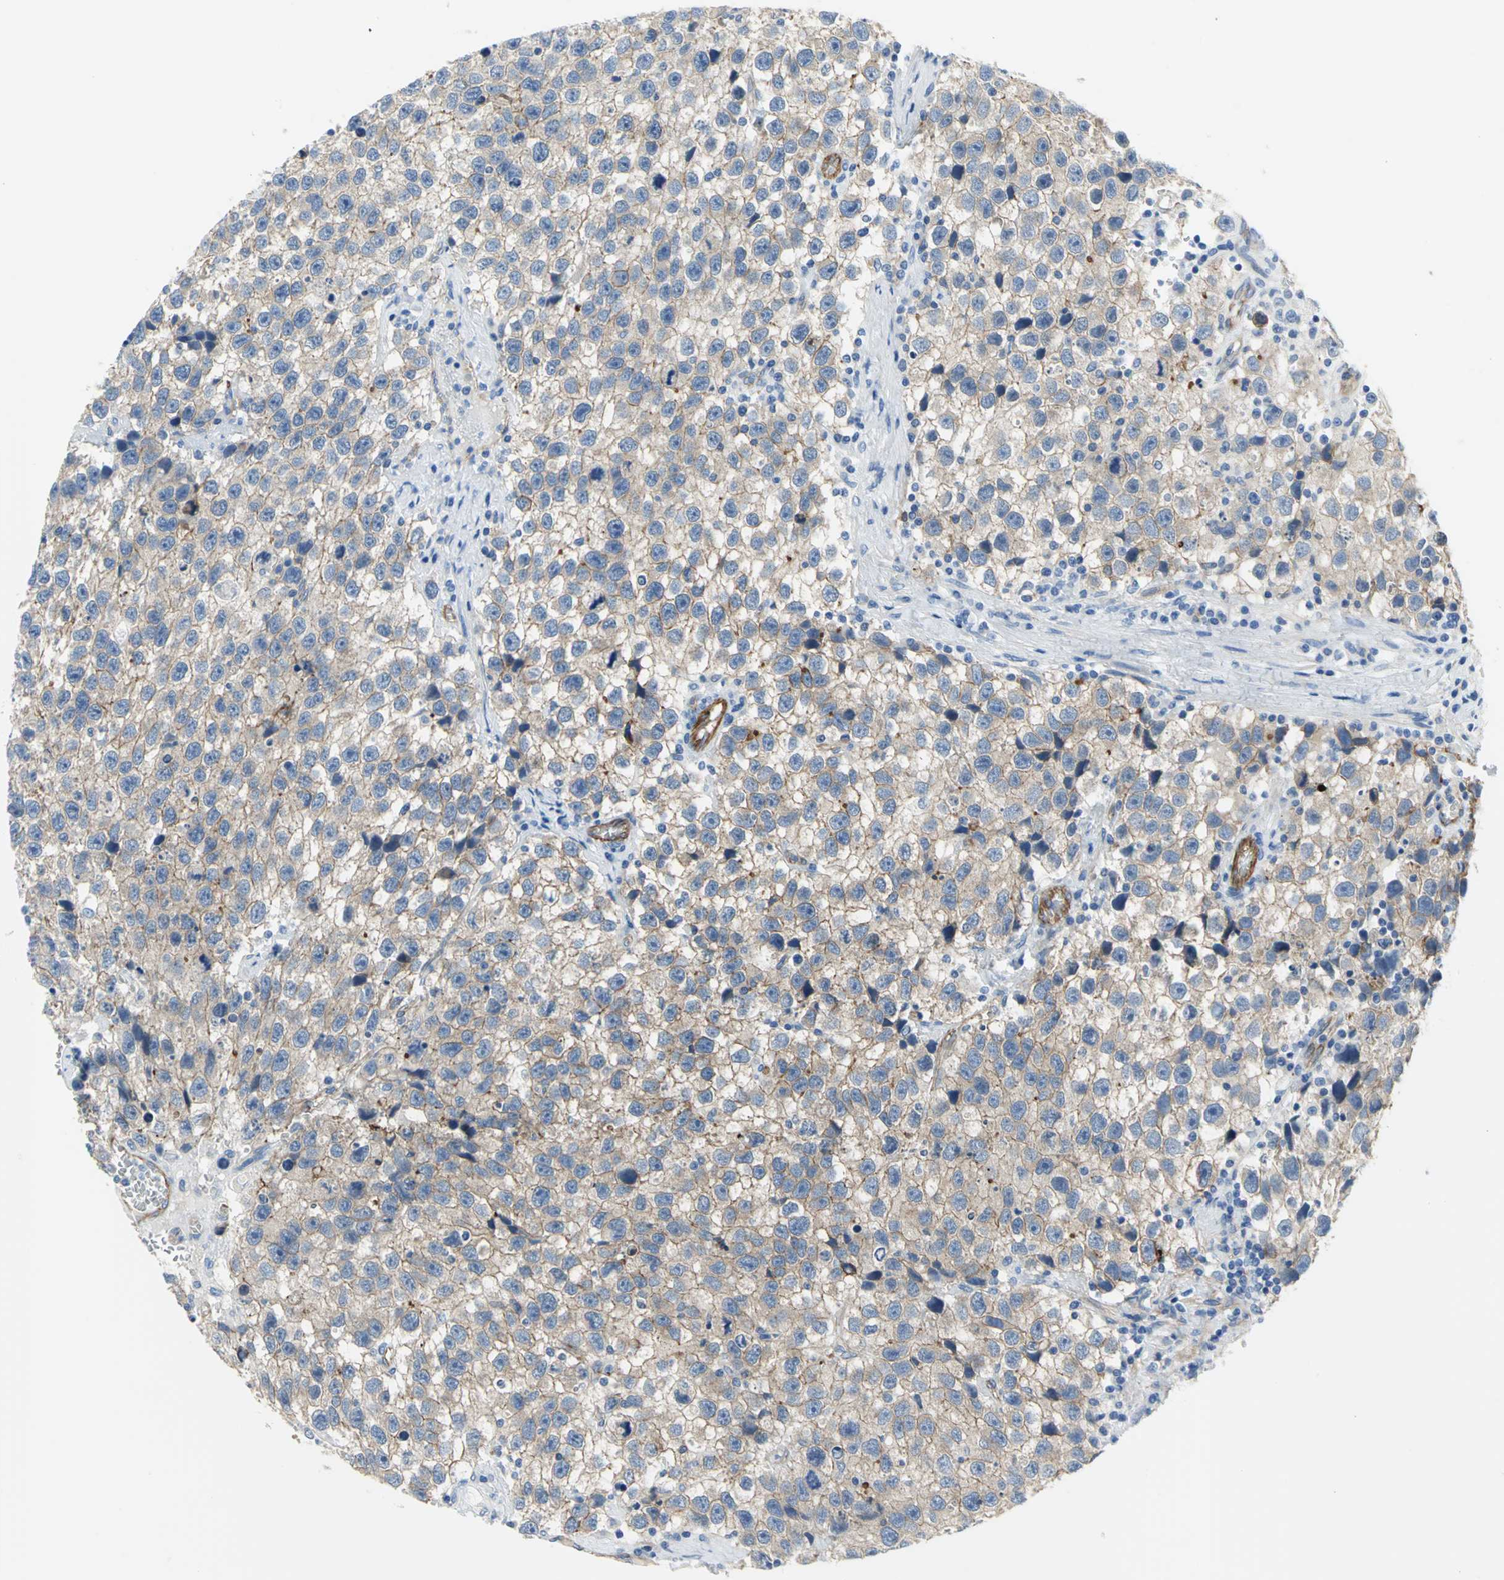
{"staining": {"intensity": "moderate", "quantity": "25%-75%", "location": "cytoplasmic/membranous"}, "tissue": "testis cancer", "cell_type": "Tumor cells", "image_type": "cancer", "snomed": [{"axis": "morphology", "description": "Seminoma, NOS"}, {"axis": "topography", "description": "Testis"}], "caption": "DAB immunohistochemical staining of testis seminoma displays moderate cytoplasmic/membranous protein positivity in about 25%-75% of tumor cells. (DAB (3,3'-diaminobenzidine) = brown stain, brightfield microscopy at high magnification).", "gene": "FLNB", "patient": {"sex": "male", "age": 33}}